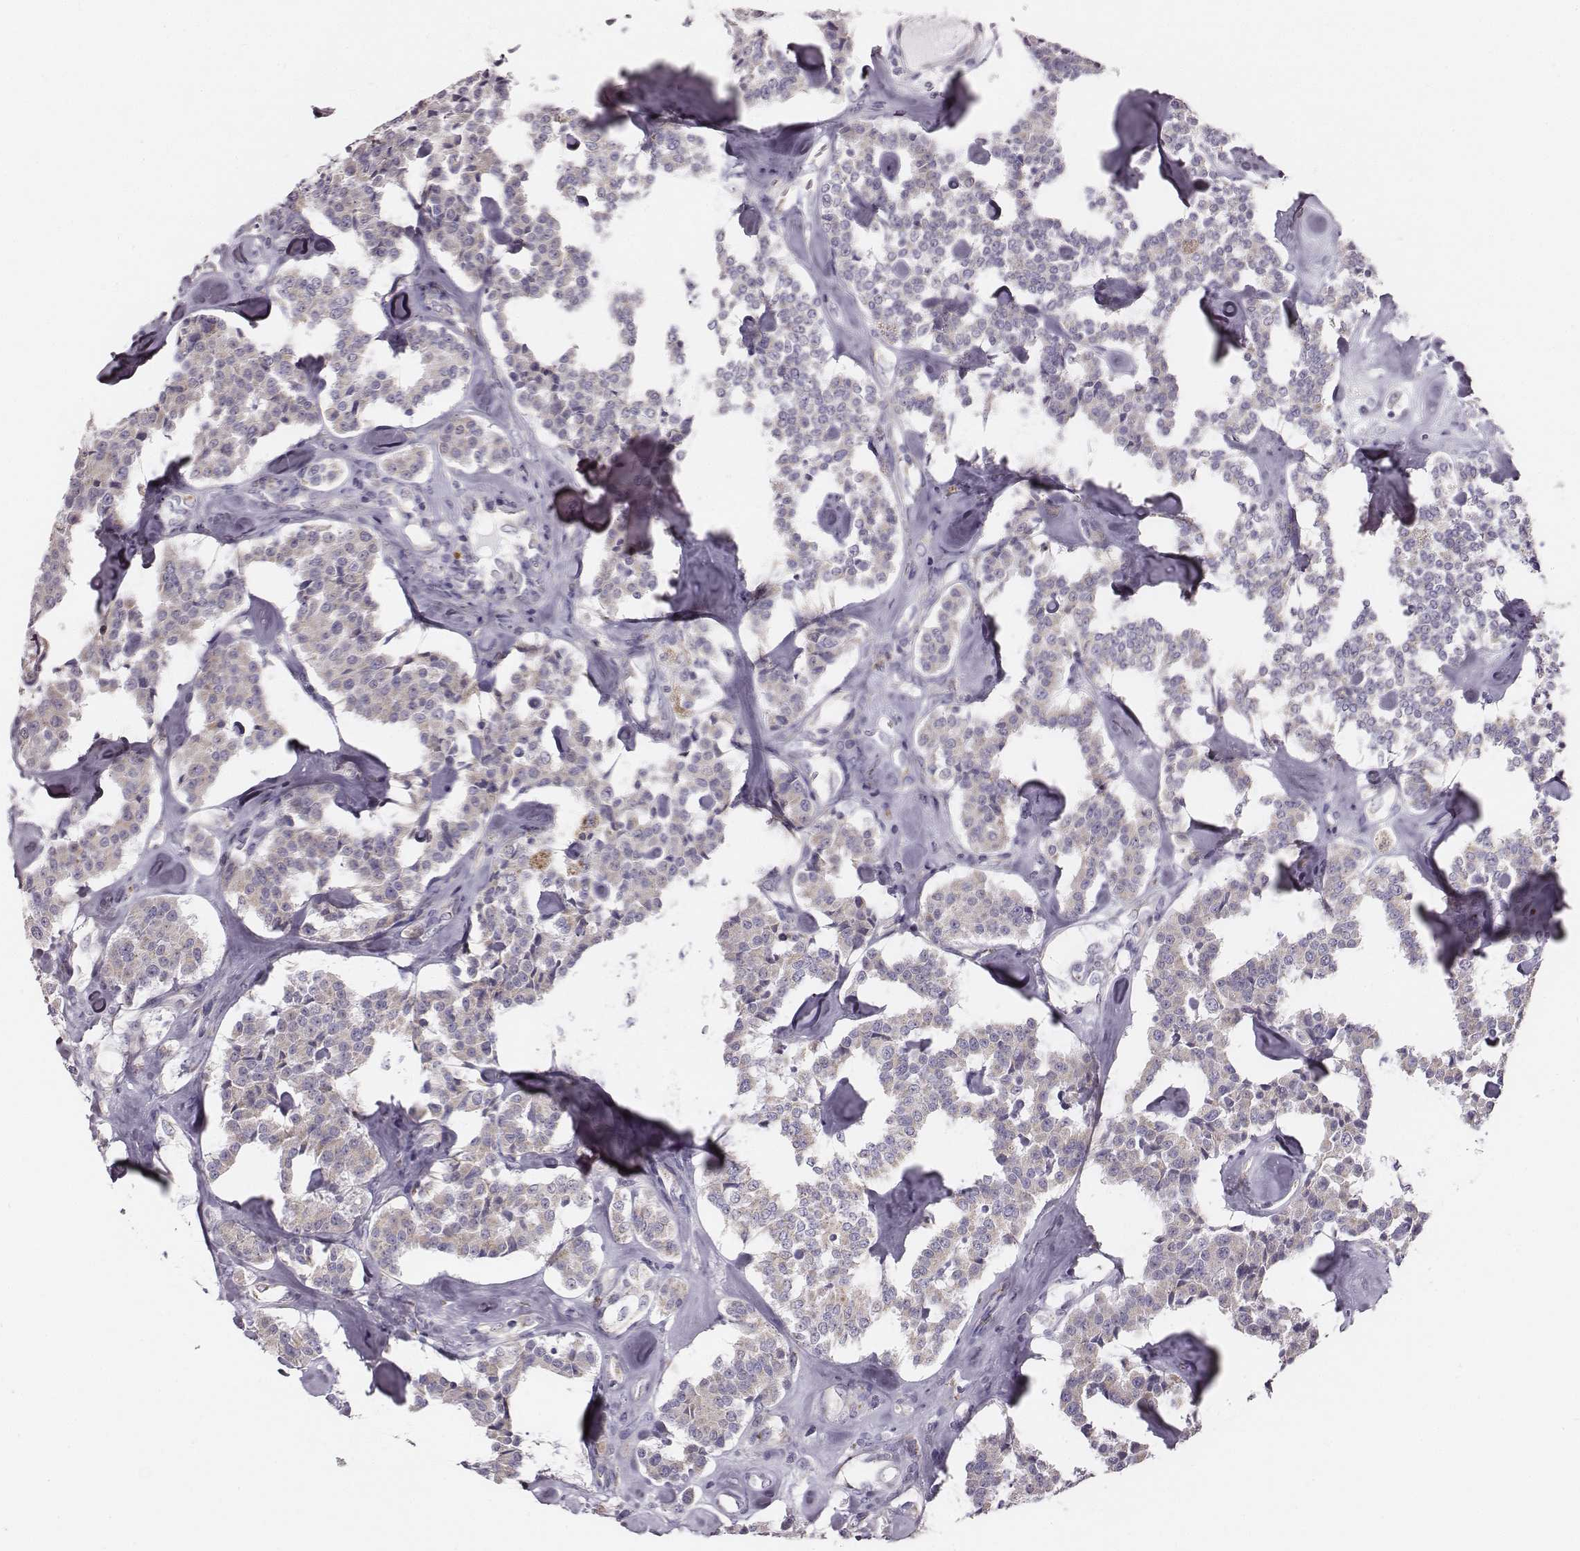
{"staining": {"intensity": "negative", "quantity": "none", "location": "none"}, "tissue": "carcinoid", "cell_type": "Tumor cells", "image_type": "cancer", "snomed": [{"axis": "morphology", "description": "Carcinoid, malignant, NOS"}, {"axis": "topography", "description": "Pancreas"}], "caption": "This is an immunohistochemistry photomicrograph of carcinoid (malignant). There is no positivity in tumor cells.", "gene": "UBL4B", "patient": {"sex": "male", "age": 41}}